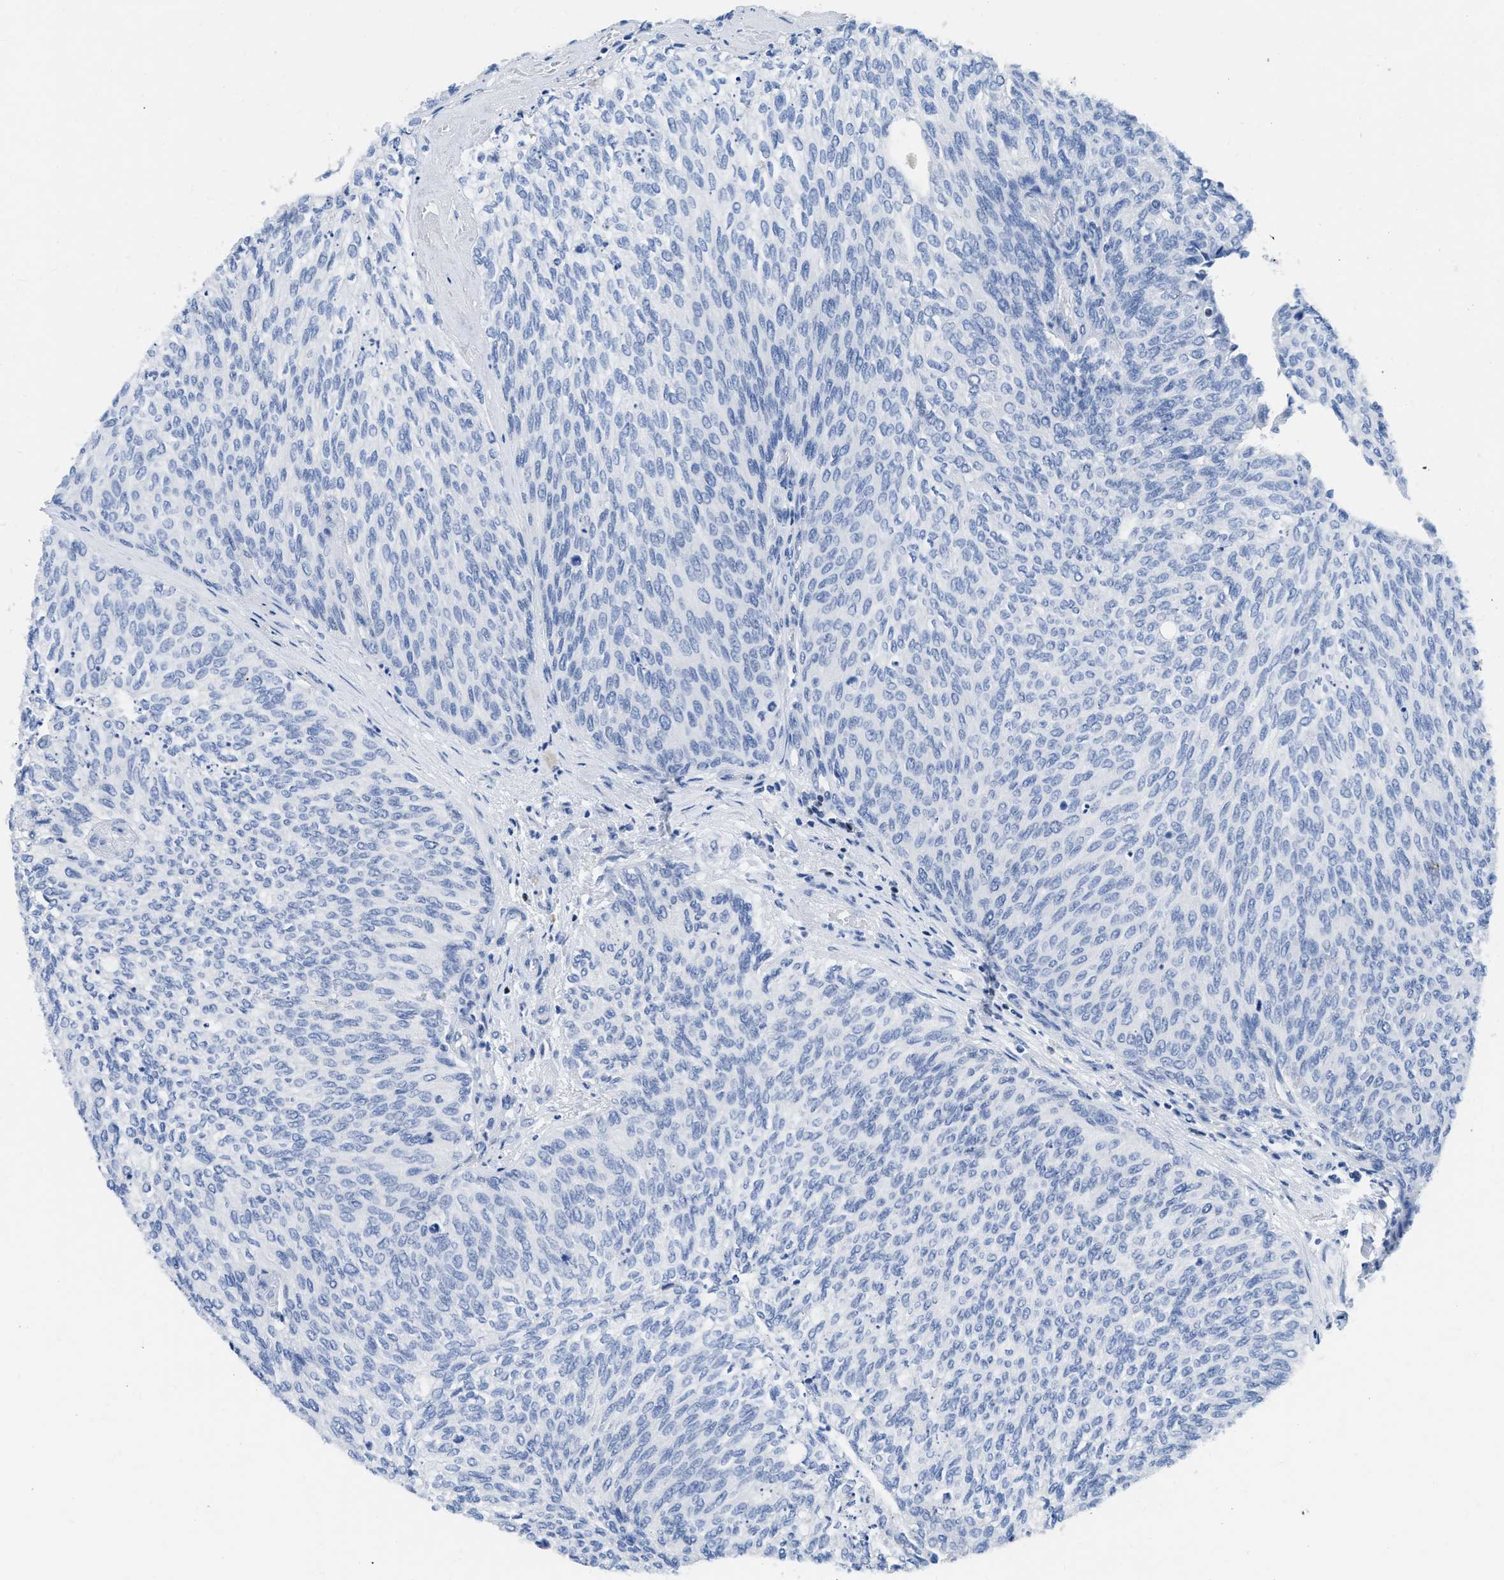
{"staining": {"intensity": "negative", "quantity": "none", "location": "none"}, "tissue": "urothelial cancer", "cell_type": "Tumor cells", "image_type": "cancer", "snomed": [{"axis": "morphology", "description": "Urothelial carcinoma, Low grade"}, {"axis": "topography", "description": "Urinary bladder"}], "caption": "A micrograph of urothelial cancer stained for a protein shows no brown staining in tumor cells.", "gene": "TCF7", "patient": {"sex": "female", "age": 79}}